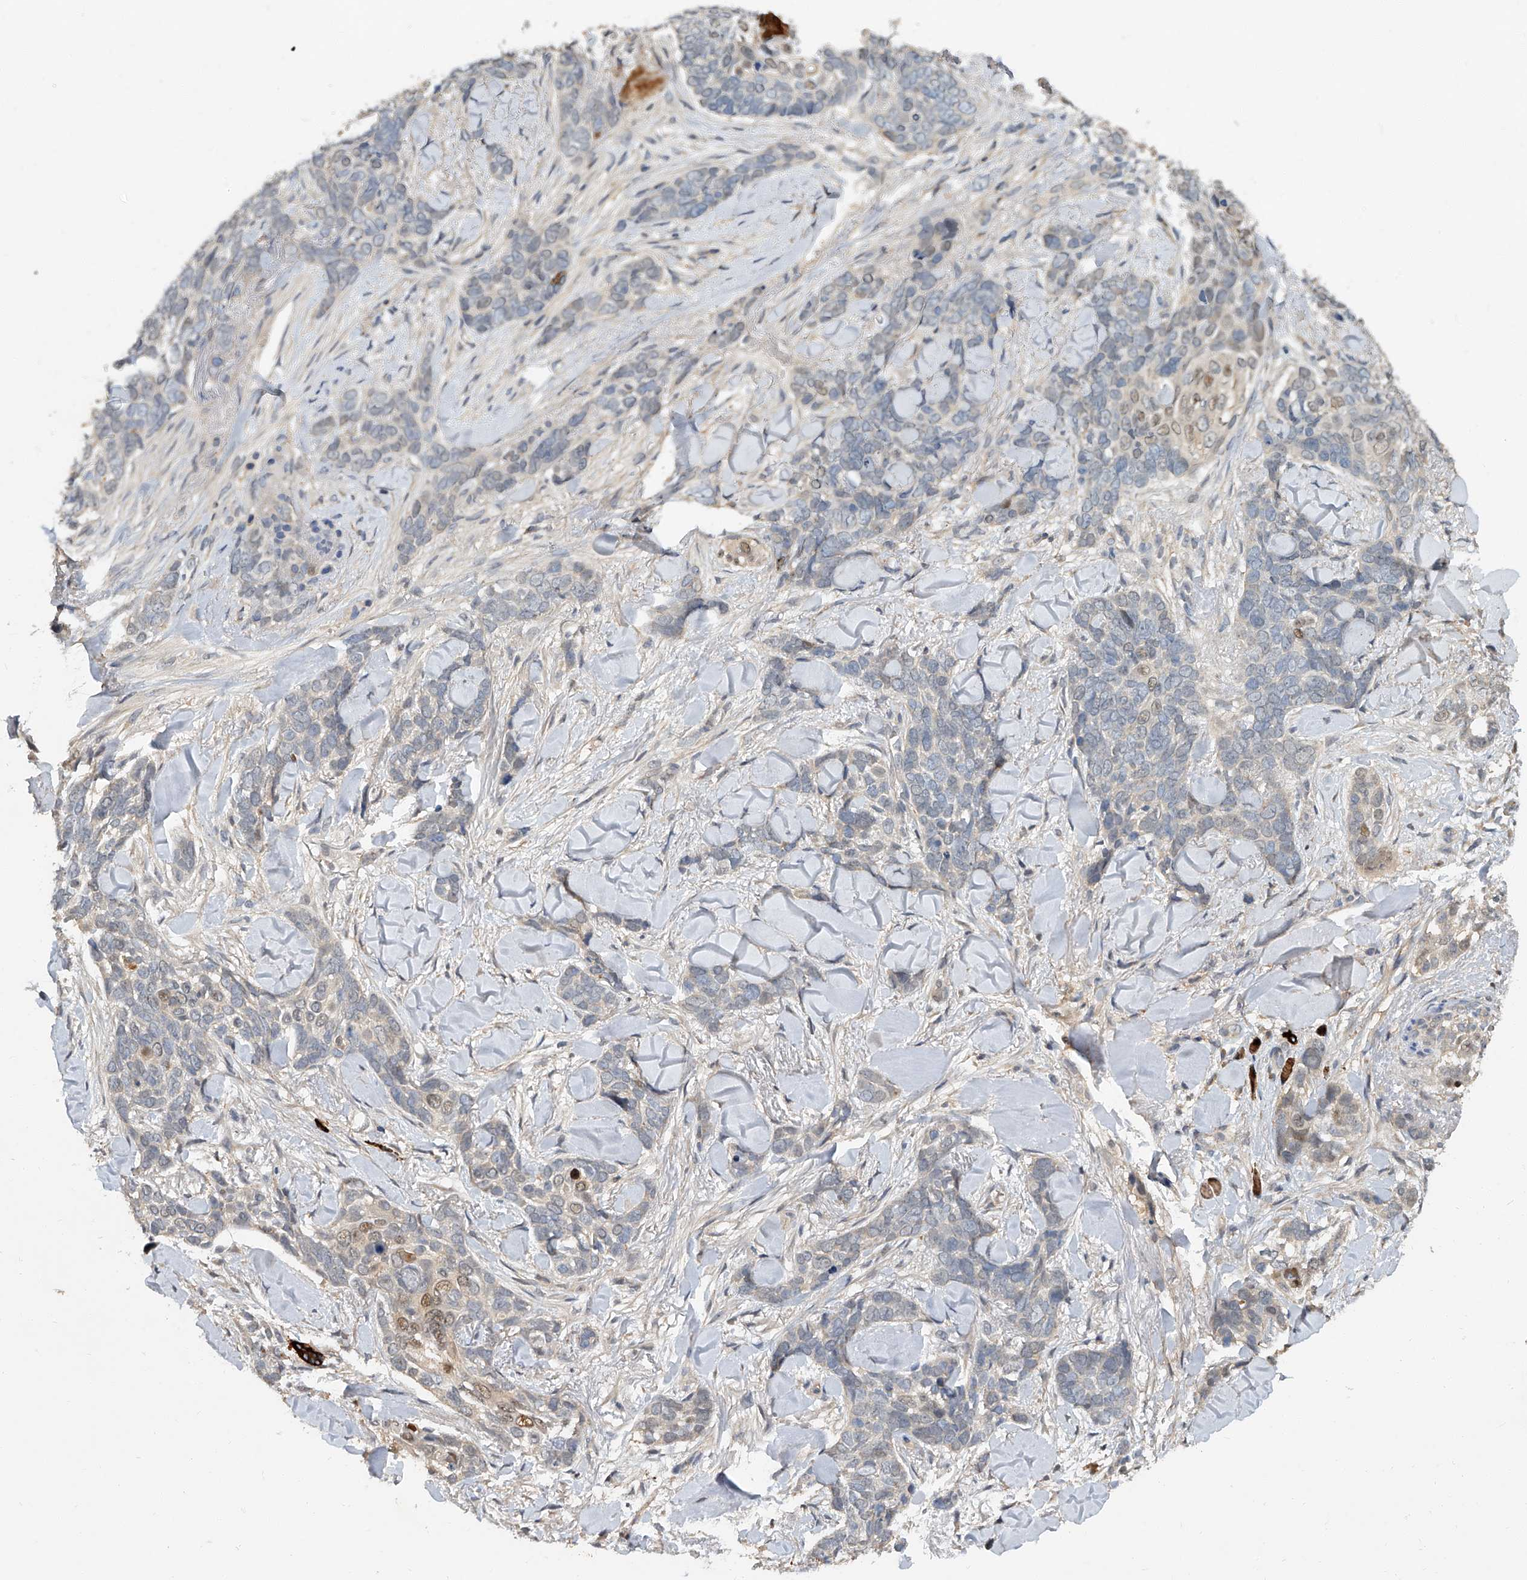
{"staining": {"intensity": "negative", "quantity": "none", "location": "none"}, "tissue": "skin cancer", "cell_type": "Tumor cells", "image_type": "cancer", "snomed": [{"axis": "morphology", "description": "Basal cell carcinoma"}, {"axis": "topography", "description": "Skin"}], "caption": "Tumor cells show no significant protein positivity in skin basal cell carcinoma. Nuclei are stained in blue.", "gene": "JAG2", "patient": {"sex": "female", "age": 82}}